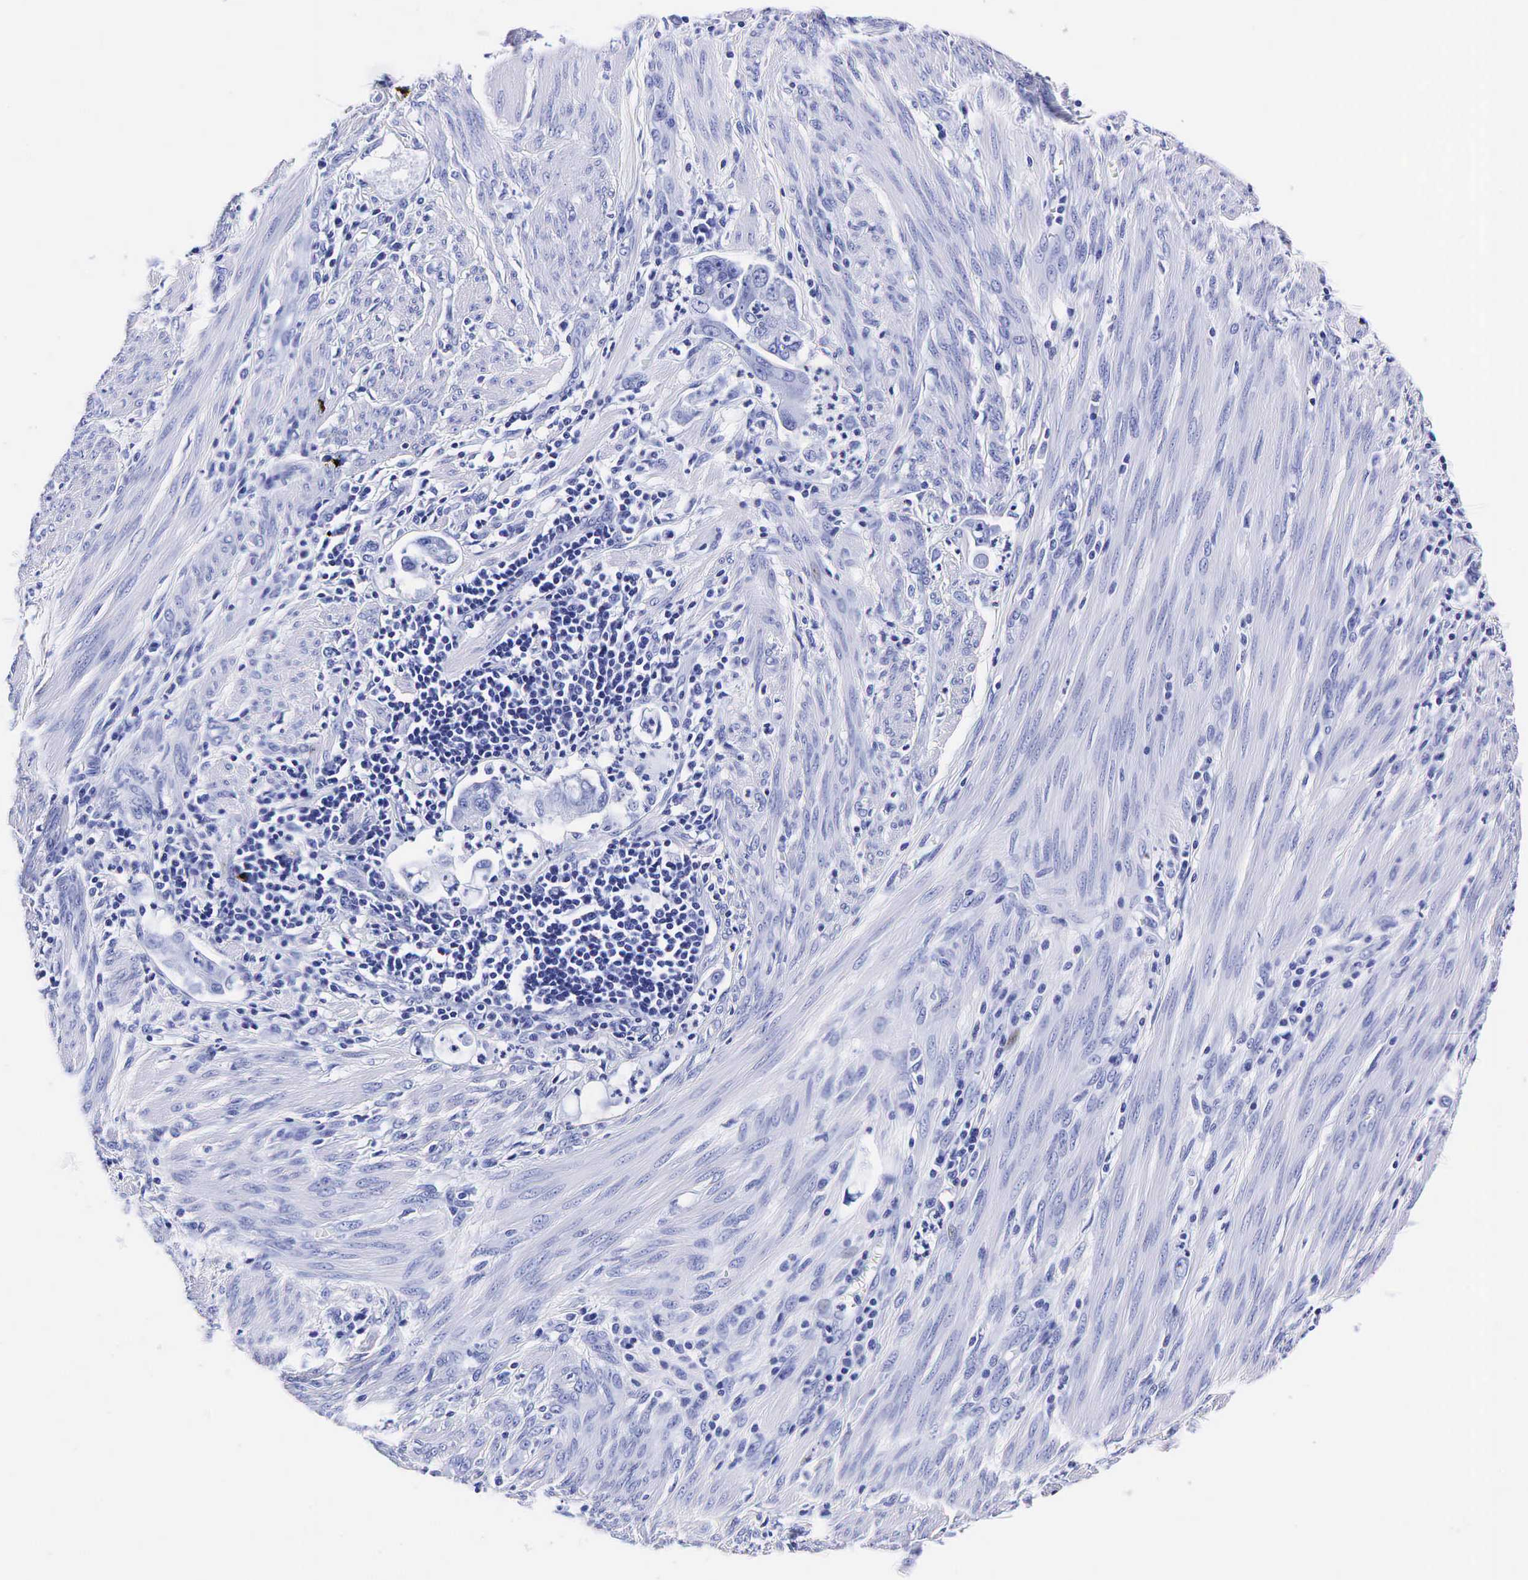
{"staining": {"intensity": "negative", "quantity": "none", "location": "none"}, "tissue": "endometrial cancer", "cell_type": "Tumor cells", "image_type": "cancer", "snomed": [{"axis": "morphology", "description": "Adenocarcinoma, NOS"}, {"axis": "topography", "description": "Endometrium"}], "caption": "Micrograph shows no significant protein expression in tumor cells of adenocarcinoma (endometrial).", "gene": "KLK3", "patient": {"sex": "female", "age": 75}}